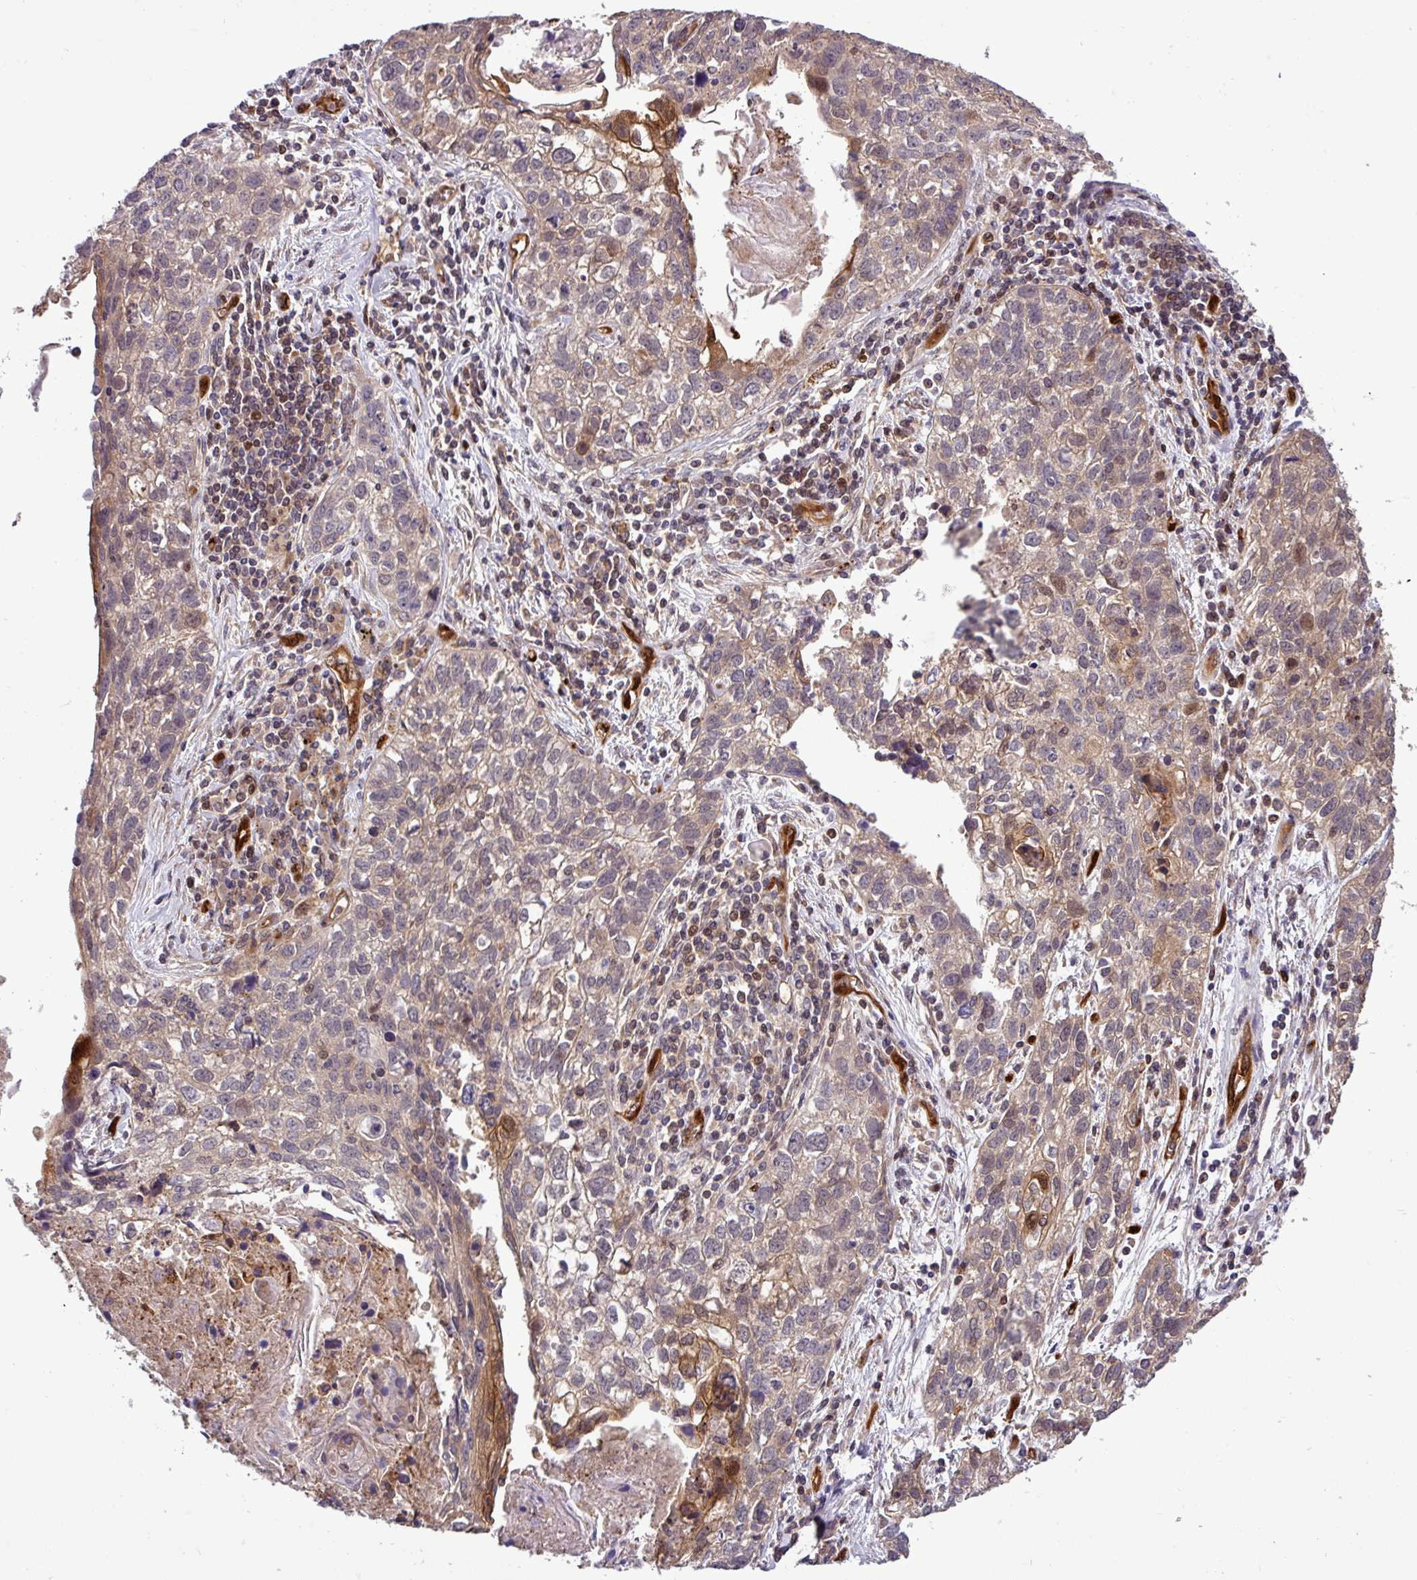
{"staining": {"intensity": "moderate", "quantity": "<25%", "location": "cytoplasmic/membranous,nuclear"}, "tissue": "lung cancer", "cell_type": "Tumor cells", "image_type": "cancer", "snomed": [{"axis": "morphology", "description": "Squamous cell carcinoma, NOS"}, {"axis": "topography", "description": "Lung"}], "caption": "Immunohistochemical staining of lung cancer (squamous cell carcinoma) exhibits moderate cytoplasmic/membranous and nuclear protein expression in about <25% of tumor cells.", "gene": "CARHSP1", "patient": {"sex": "male", "age": 74}}